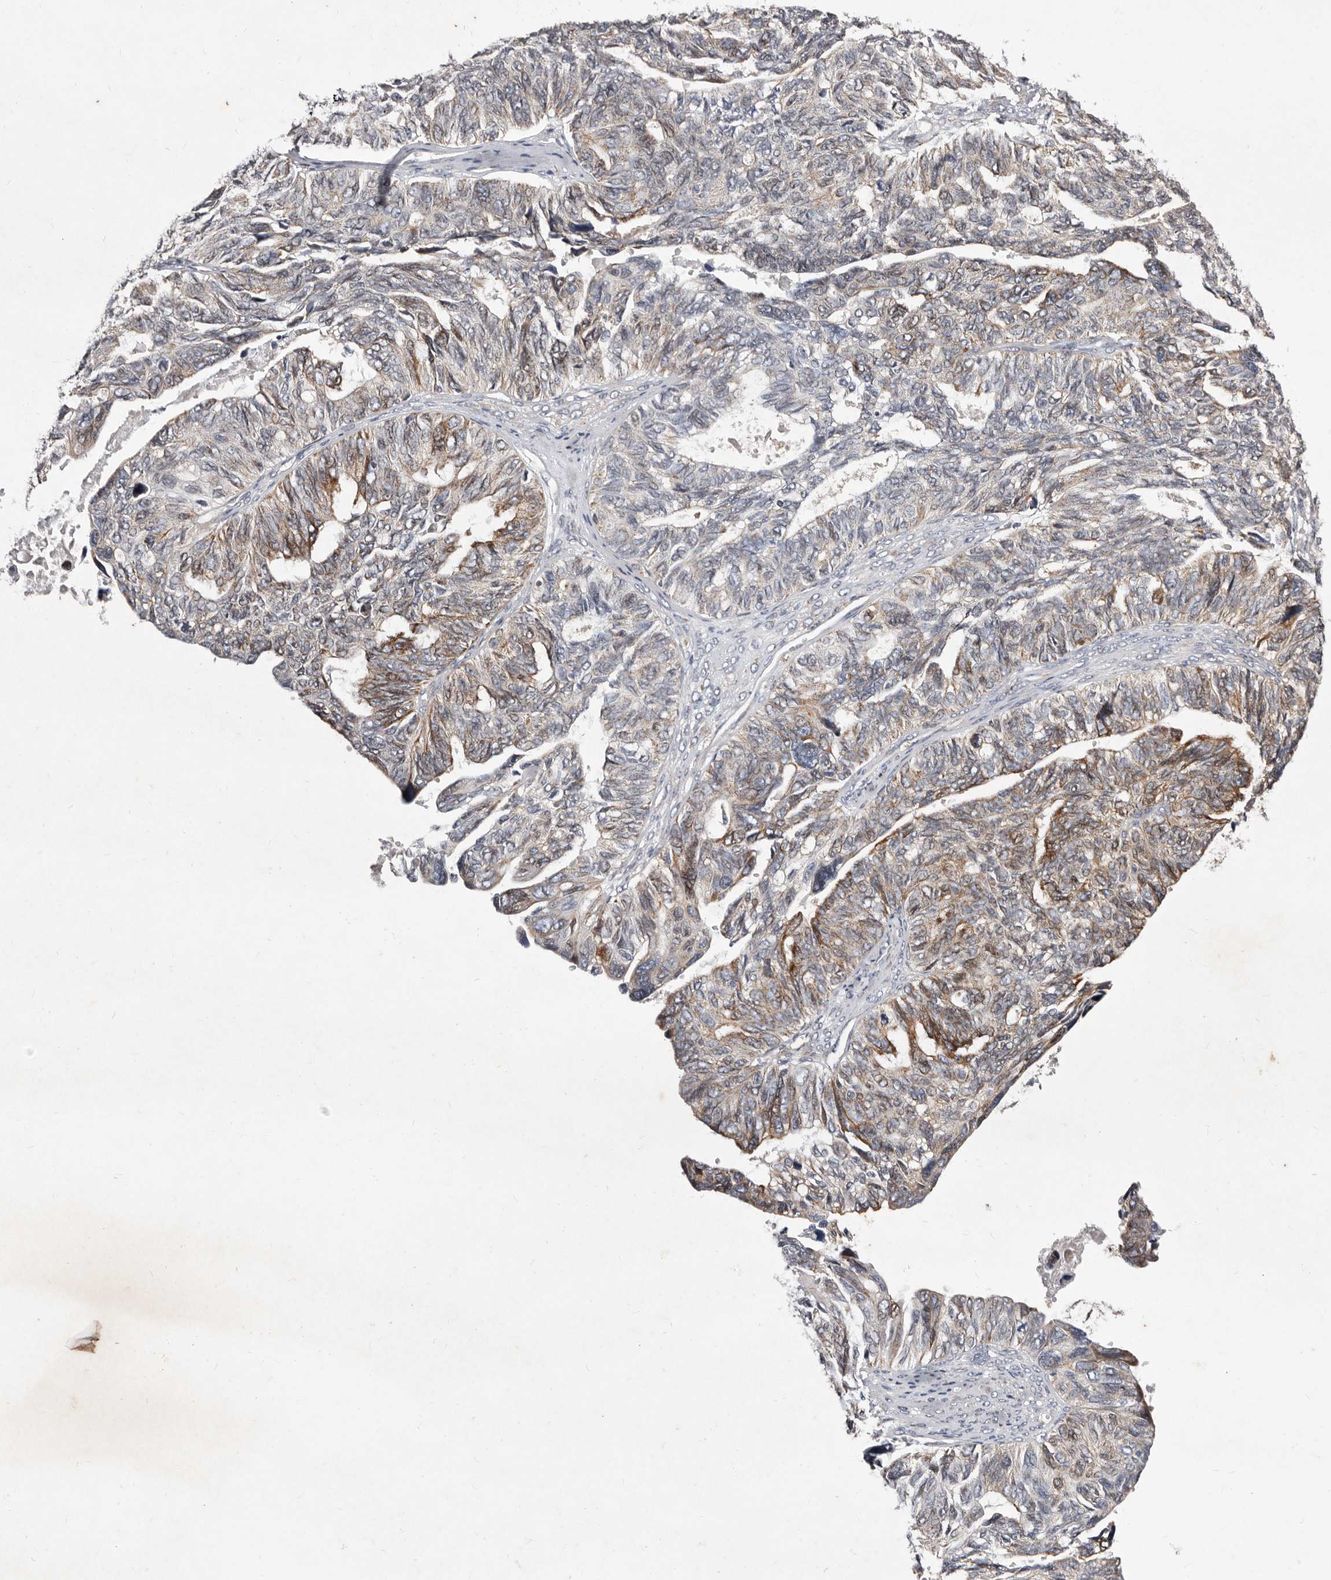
{"staining": {"intensity": "moderate", "quantity": "25%-75%", "location": "cytoplasmic/membranous"}, "tissue": "ovarian cancer", "cell_type": "Tumor cells", "image_type": "cancer", "snomed": [{"axis": "morphology", "description": "Cystadenocarcinoma, serous, NOS"}, {"axis": "topography", "description": "Ovary"}], "caption": "The histopathology image displays a brown stain indicating the presence of a protein in the cytoplasmic/membranous of tumor cells in serous cystadenocarcinoma (ovarian).", "gene": "TIMM17B", "patient": {"sex": "female", "age": 79}}